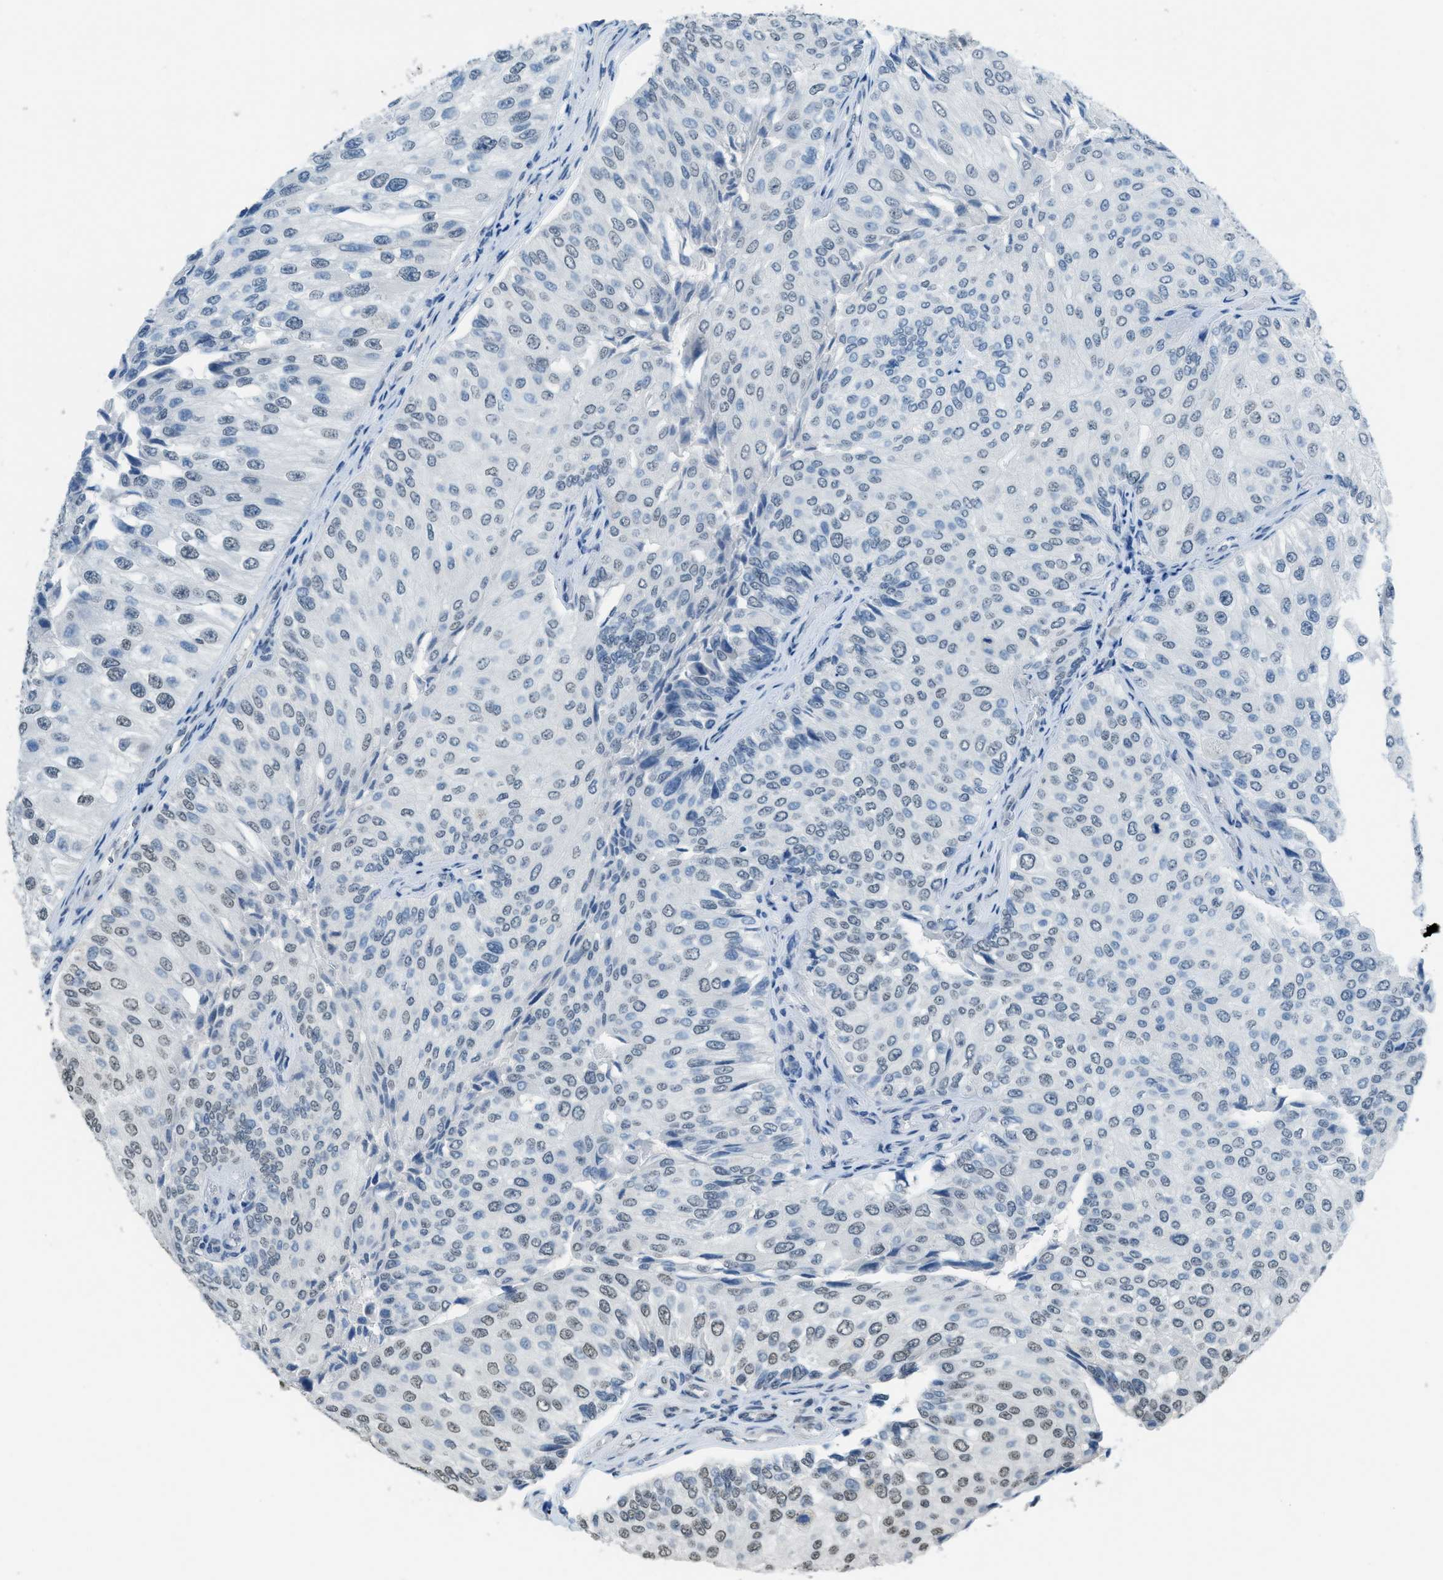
{"staining": {"intensity": "negative", "quantity": "none", "location": "none"}, "tissue": "urothelial cancer", "cell_type": "Tumor cells", "image_type": "cancer", "snomed": [{"axis": "morphology", "description": "Urothelial carcinoma, High grade"}, {"axis": "topography", "description": "Kidney"}, {"axis": "topography", "description": "Urinary bladder"}], "caption": "Protein analysis of high-grade urothelial carcinoma exhibits no significant positivity in tumor cells. The staining was performed using DAB to visualize the protein expression in brown, while the nuclei were stained in blue with hematoxylin (Magnification: 20x).", "gene": "TTC13", "patient": {"sex": "male", "age": 77}}